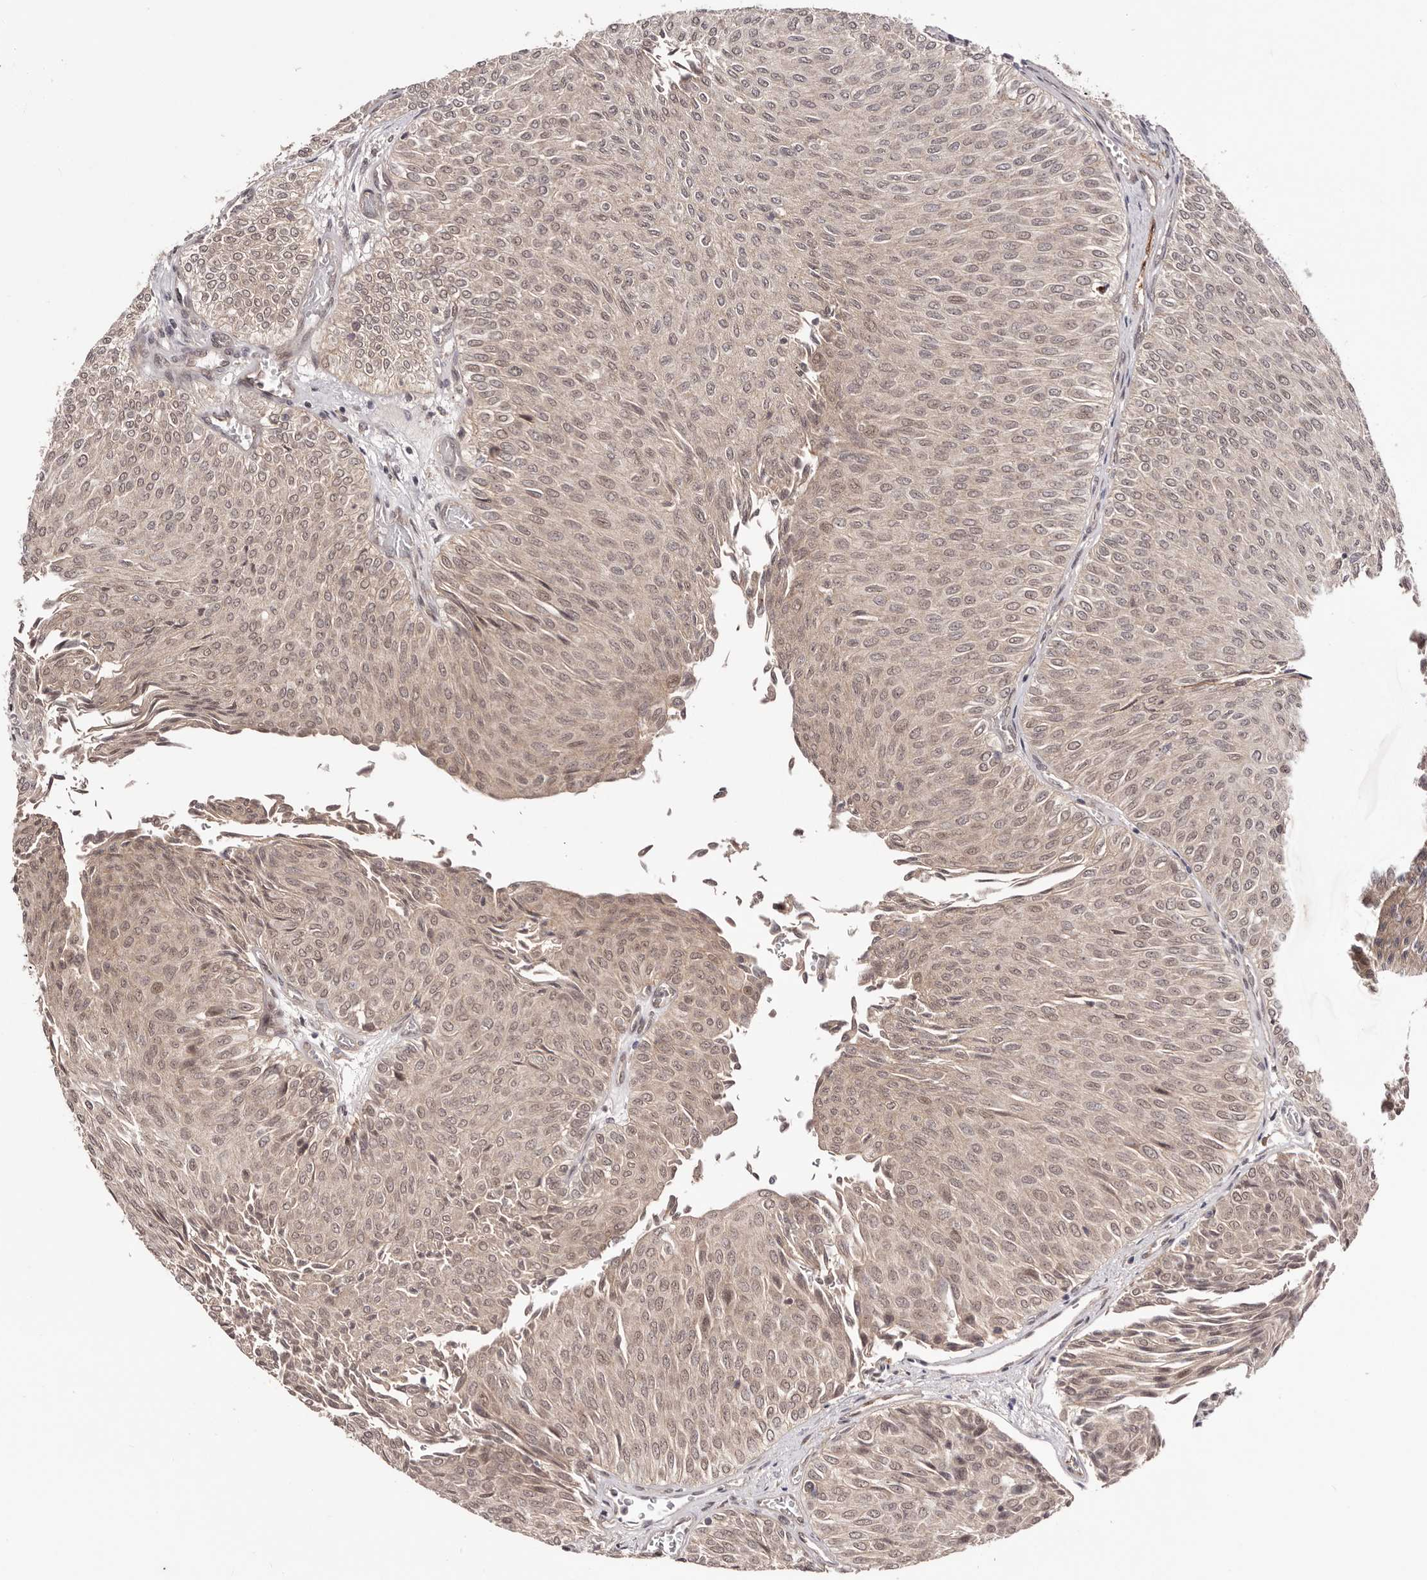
{"staining": {"intensity": "weak", "quantity": ">75%", "location": "cytoplasmic/membranous,nuclear"}, "tissue": "urothelial cancer", "cell_type": "Tumor cells", "image_type": "cancer", "snomed": [{"axis": "morphology", "description": "Urothelial carcinoma, Low grade"}, {"axis": "topography", "description": "Urinary bladder"}], "caption": "Weak cytoplasmic/membranous and nuclear staining for a protein is identified in about >75% of tumor cells of low-grade urothelial carcinoma using immunohistochemistry.", "gene": "EGR3", "patient": {"sex": "male", "age": 78}}